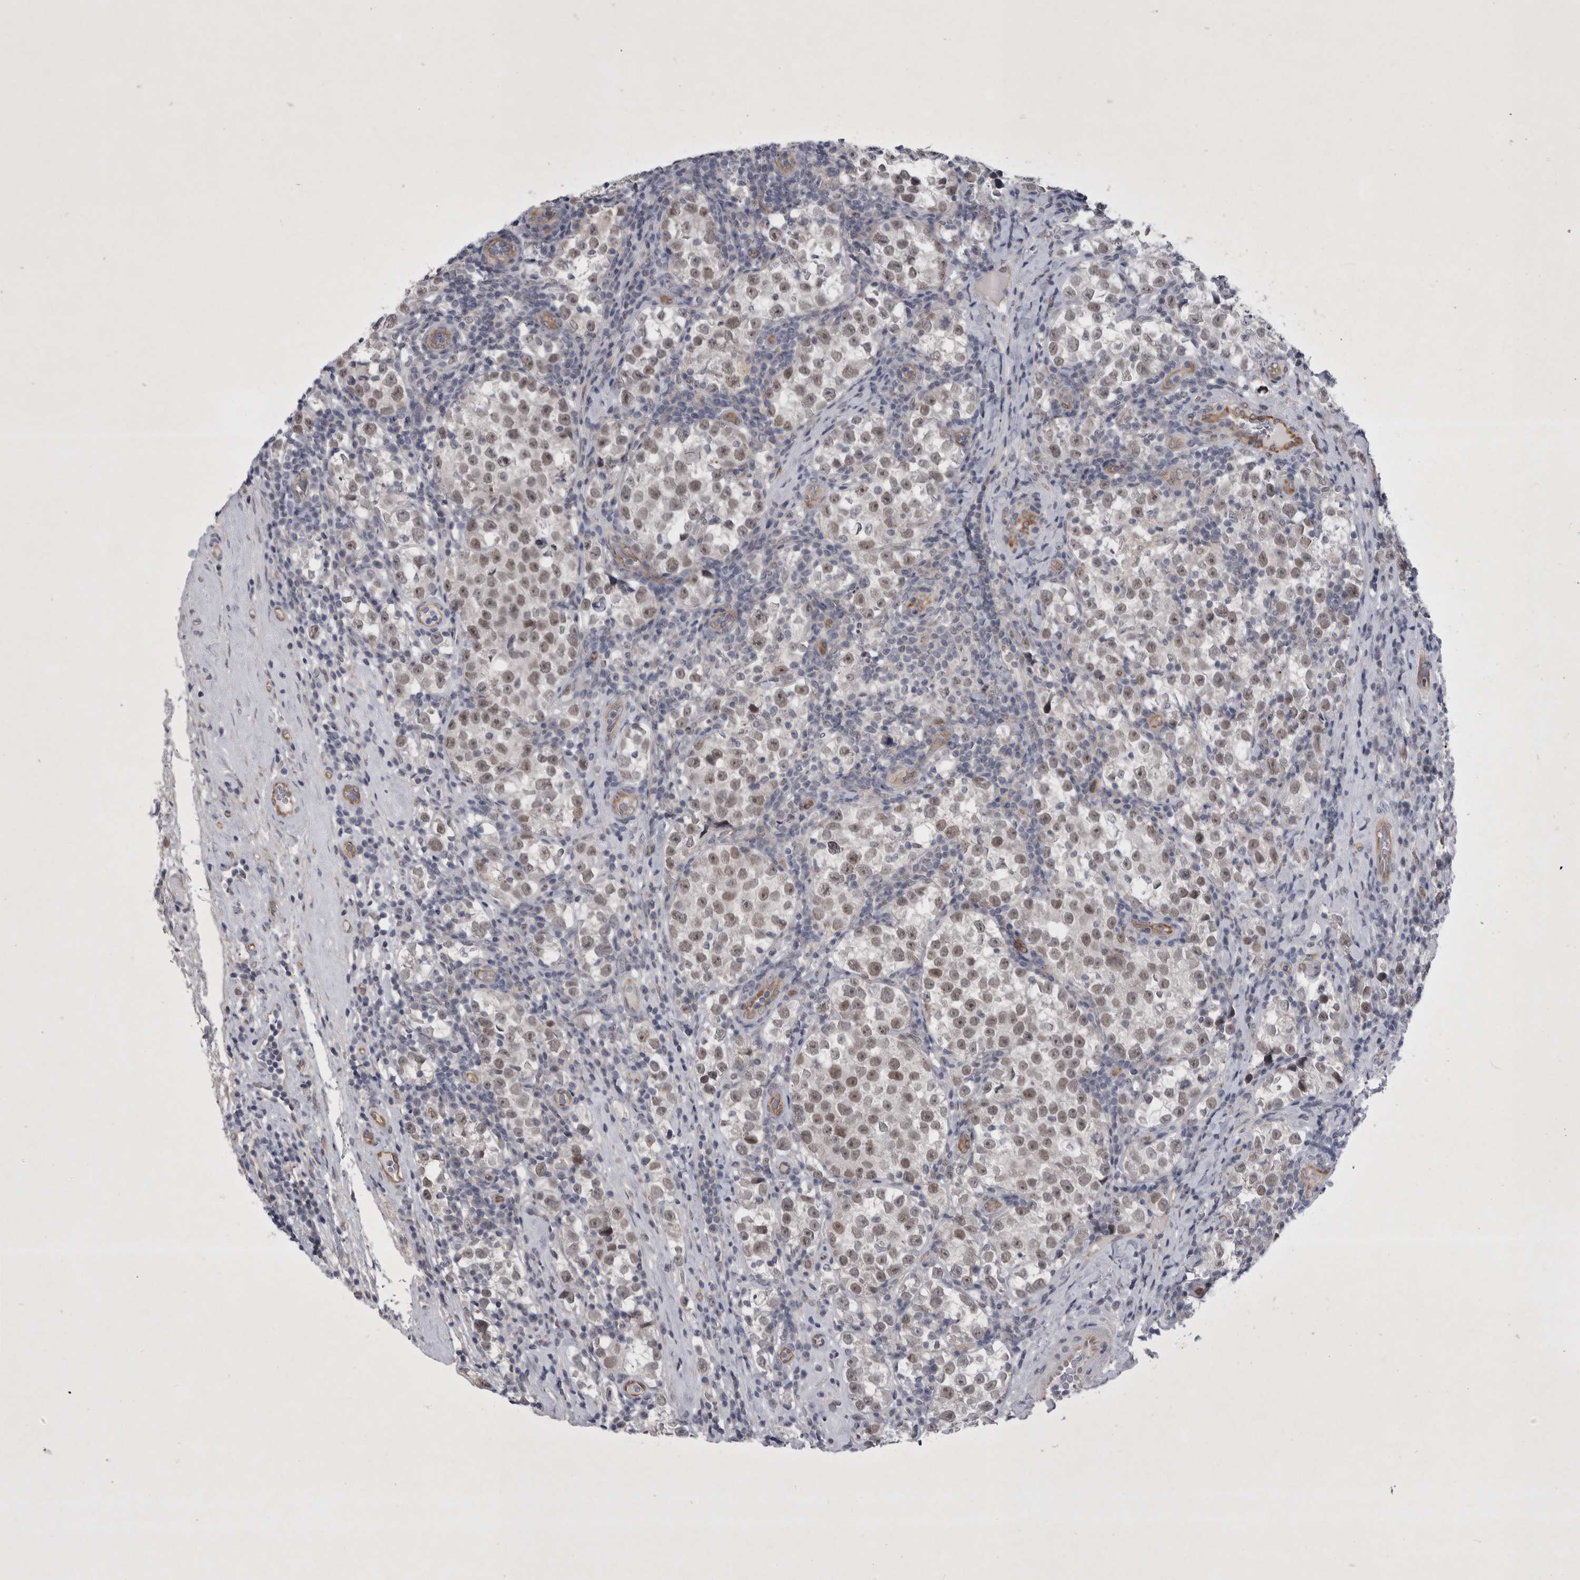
{"staining": {"intensity": "weak", "quantity": ">75%", "location": "nuclear"}, "tissue": "testis cancer", "cell_type": "Tumor cells", "image_type": "cancer", "snomed": [{"axis": "morphology", "description": "Normal tissue, NOS"}, {"axis": "morphology", "description": "Seminoma, NOS"}, {"axis": "topography", "description": "Testis"}], "caption": "A high-resolution image shows immunohistochemistry staining of testis cancer, which reveals weak nuclear positivity in approximately >75% of tumor cells. The staining is performed using DAB brown chromogen to label protein expression. The nuclei are counter-stained blue using hematoxylin.", "gene": "PARP11", "patient": {"sex": "male", "age": 43}}